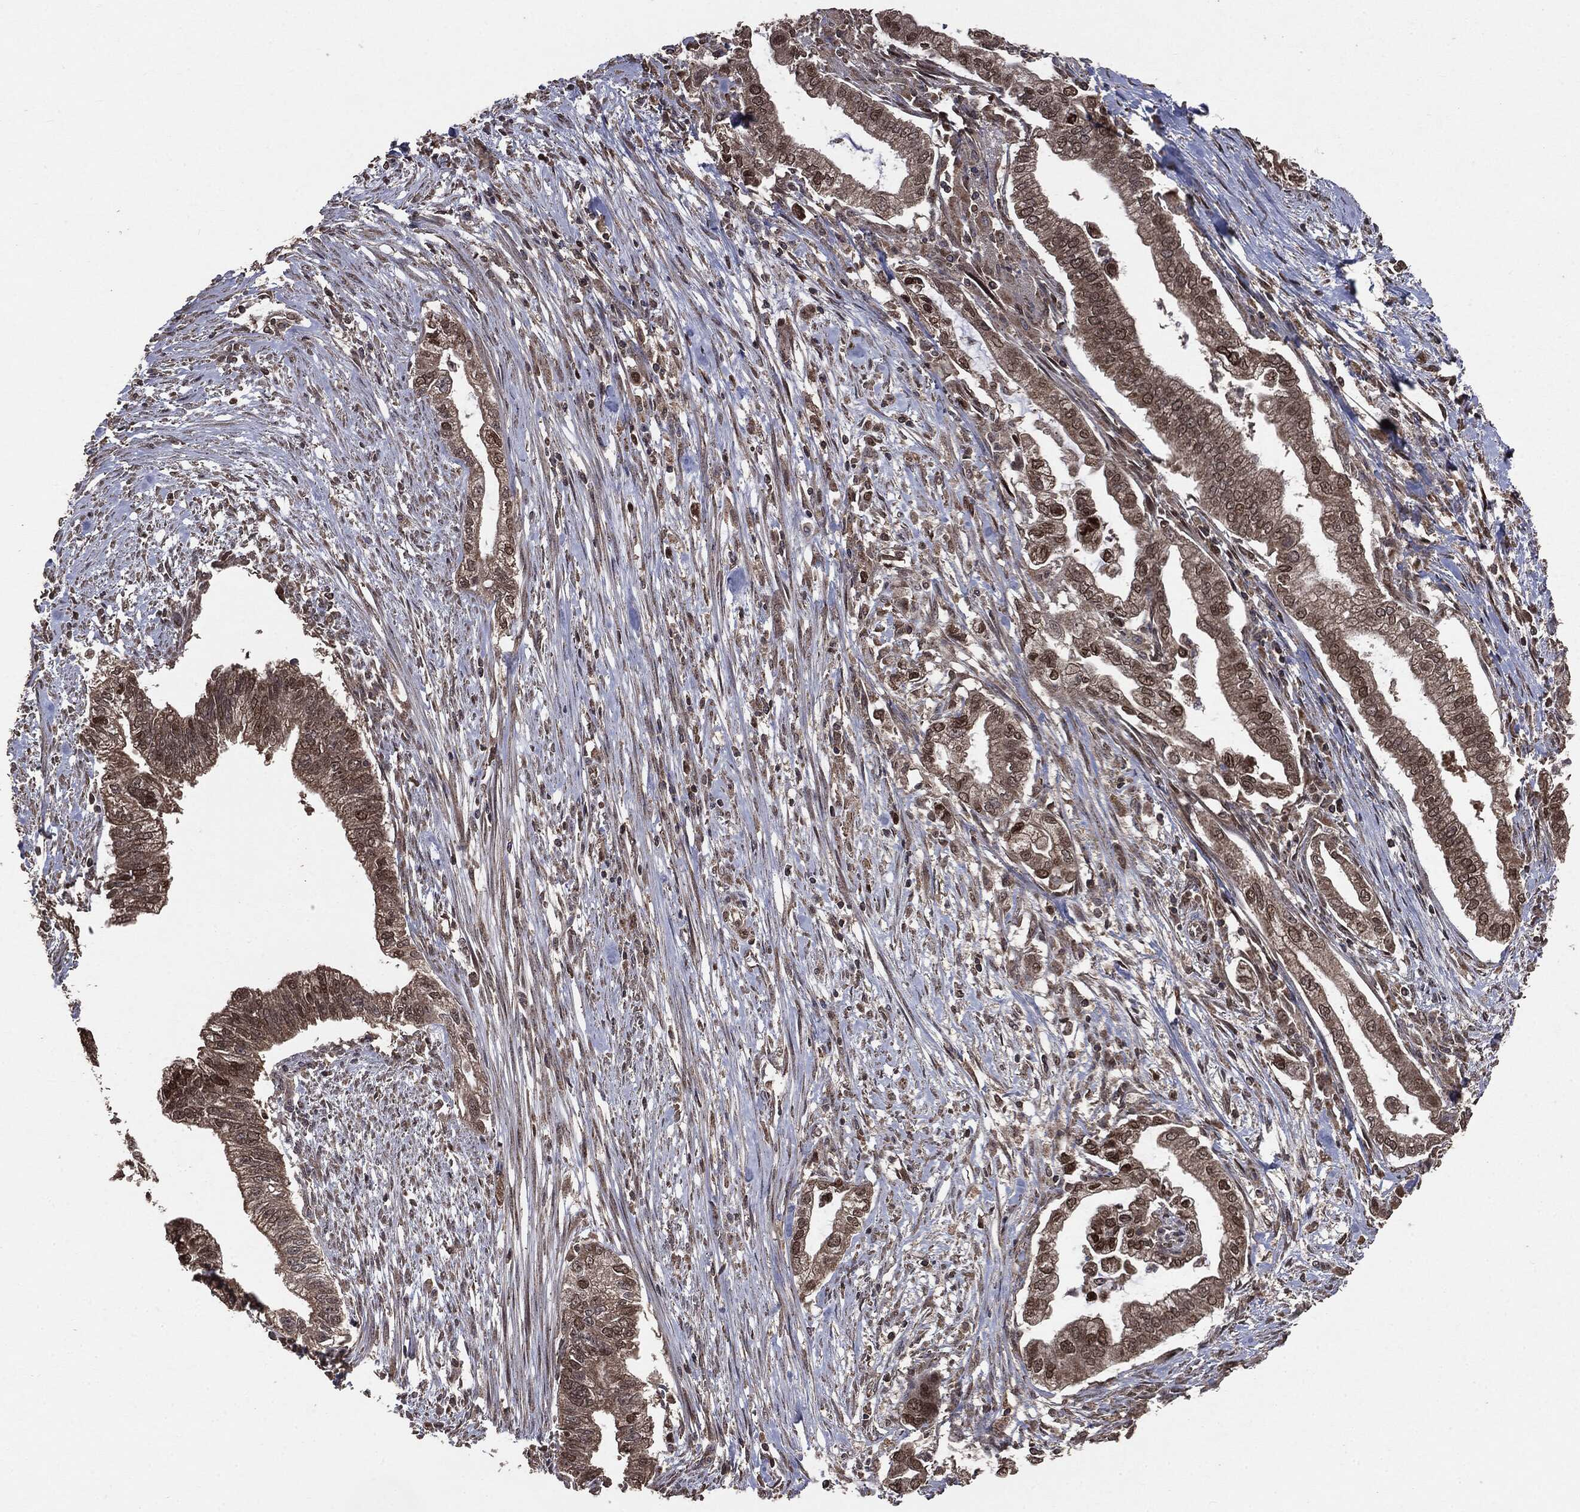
{"staining": {"intensity": "strong", "quantity": "<25%", "location": "nuclear"}, "tissue": "pancreatic cancer", "cell_type": "Tumor cells", "image_type": "cancer", "snomed": [{"axis": "morphology", "description": "Adenocarcinoma, NOS"}, {"axis": "topography", "description": "Pancreas"}], "caption": "A brown stain highlights strong nuclear expression of a protein in adenocarcinoma (pancreatic) tumor cells.", "gene": "PPP6R2", "patient": {"sex": "male", "age": 70}}